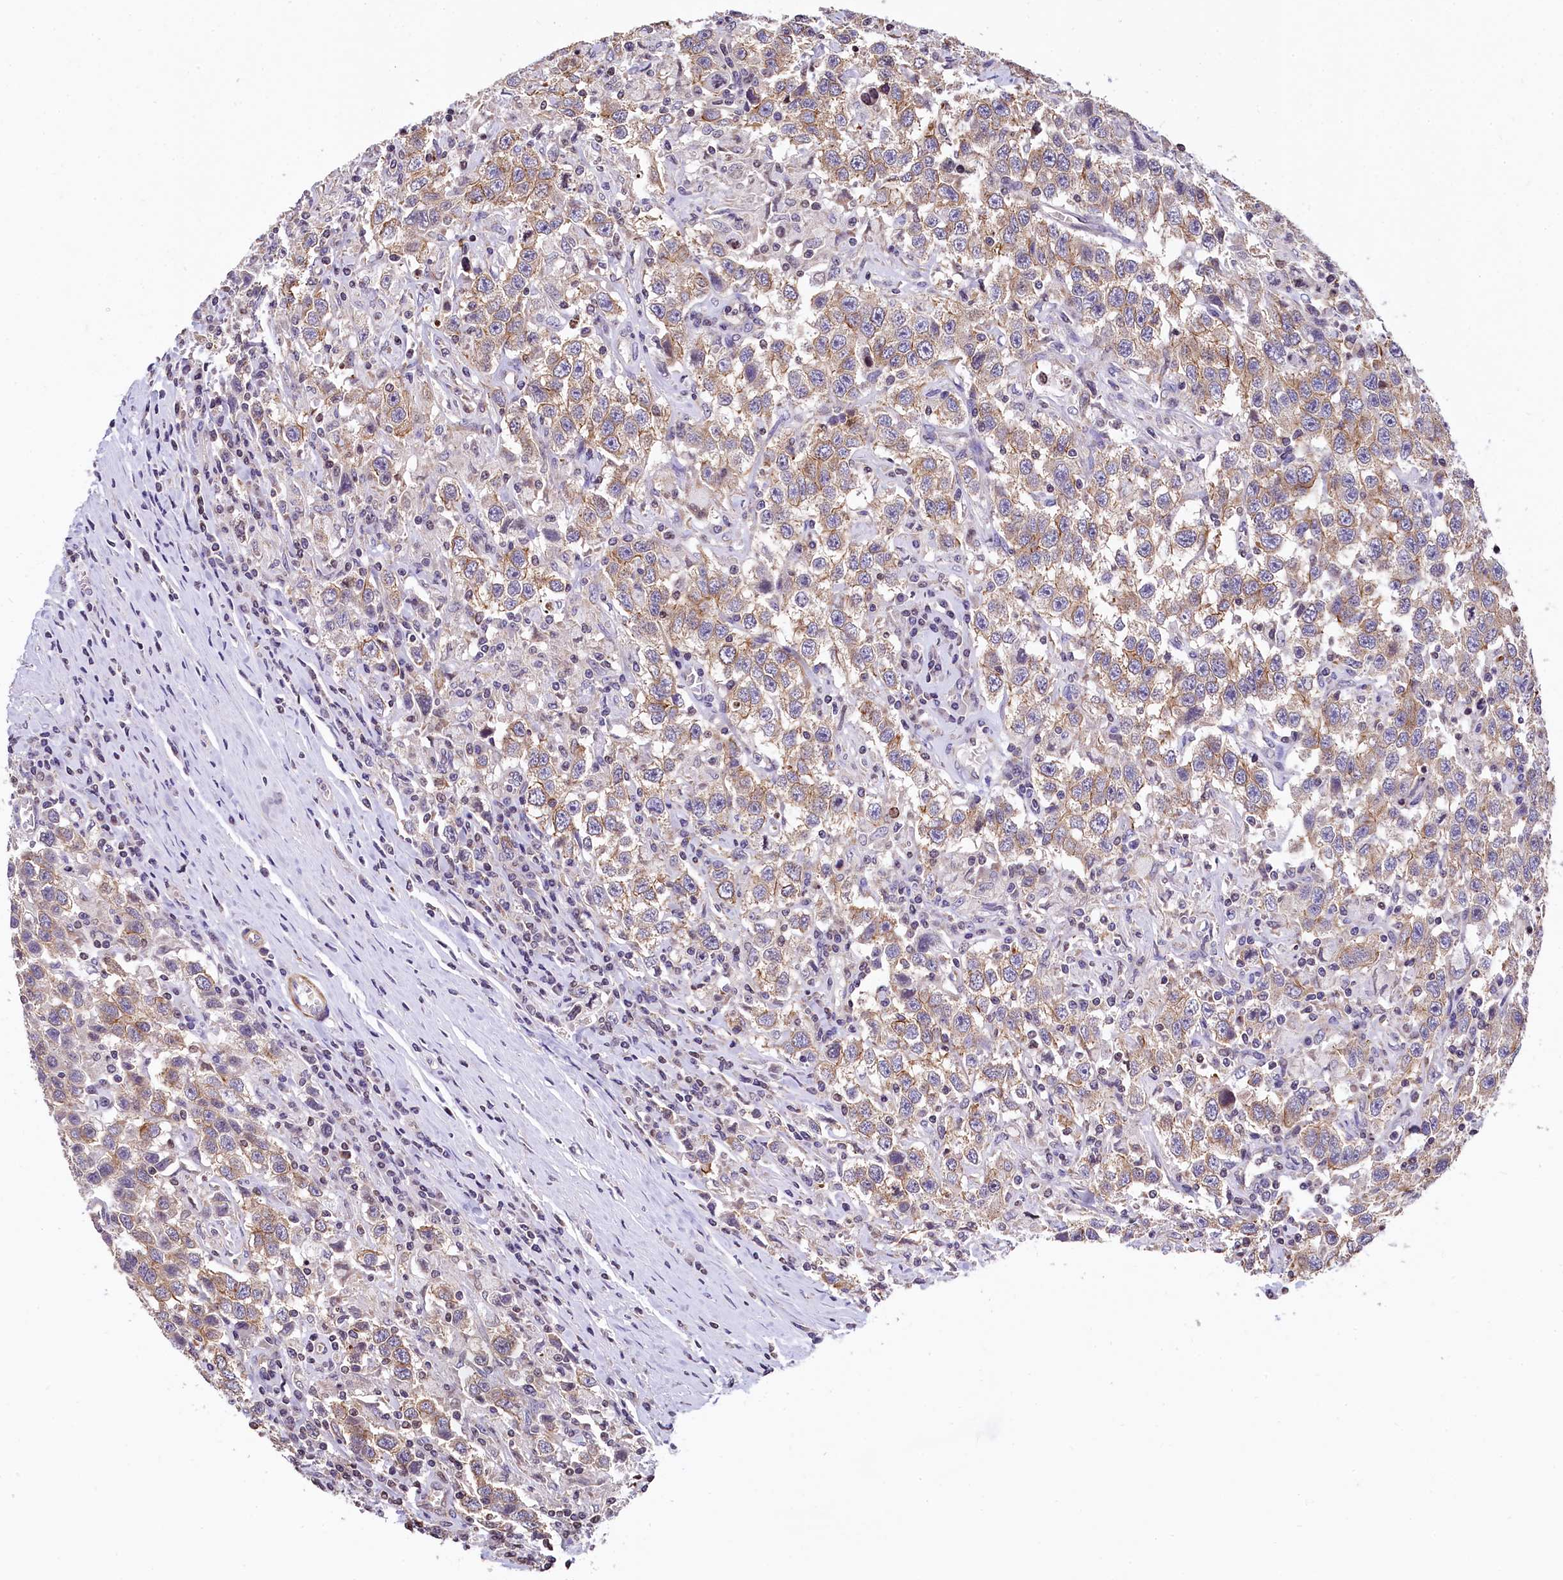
{"staining": {"intensity": "weak", "quantity": ">75%", "location": "cytoplasmic/membranous"}, "tissue": "testis cancer", "cell_type": "Tumor cells", "image_type": "cancer", "snomed": [{"axis": "morphology", "description": "Seminoma, NOS"}, {"axis": "topography", "description": "Testis"}], "caption": "Weak cytoplasmic/membranous staining for a protein is seen in about >75% of tumor cells of testis cancer using IHC.", "gene": "ZNF2", "patient": {"sex": "male", "age": 41}}